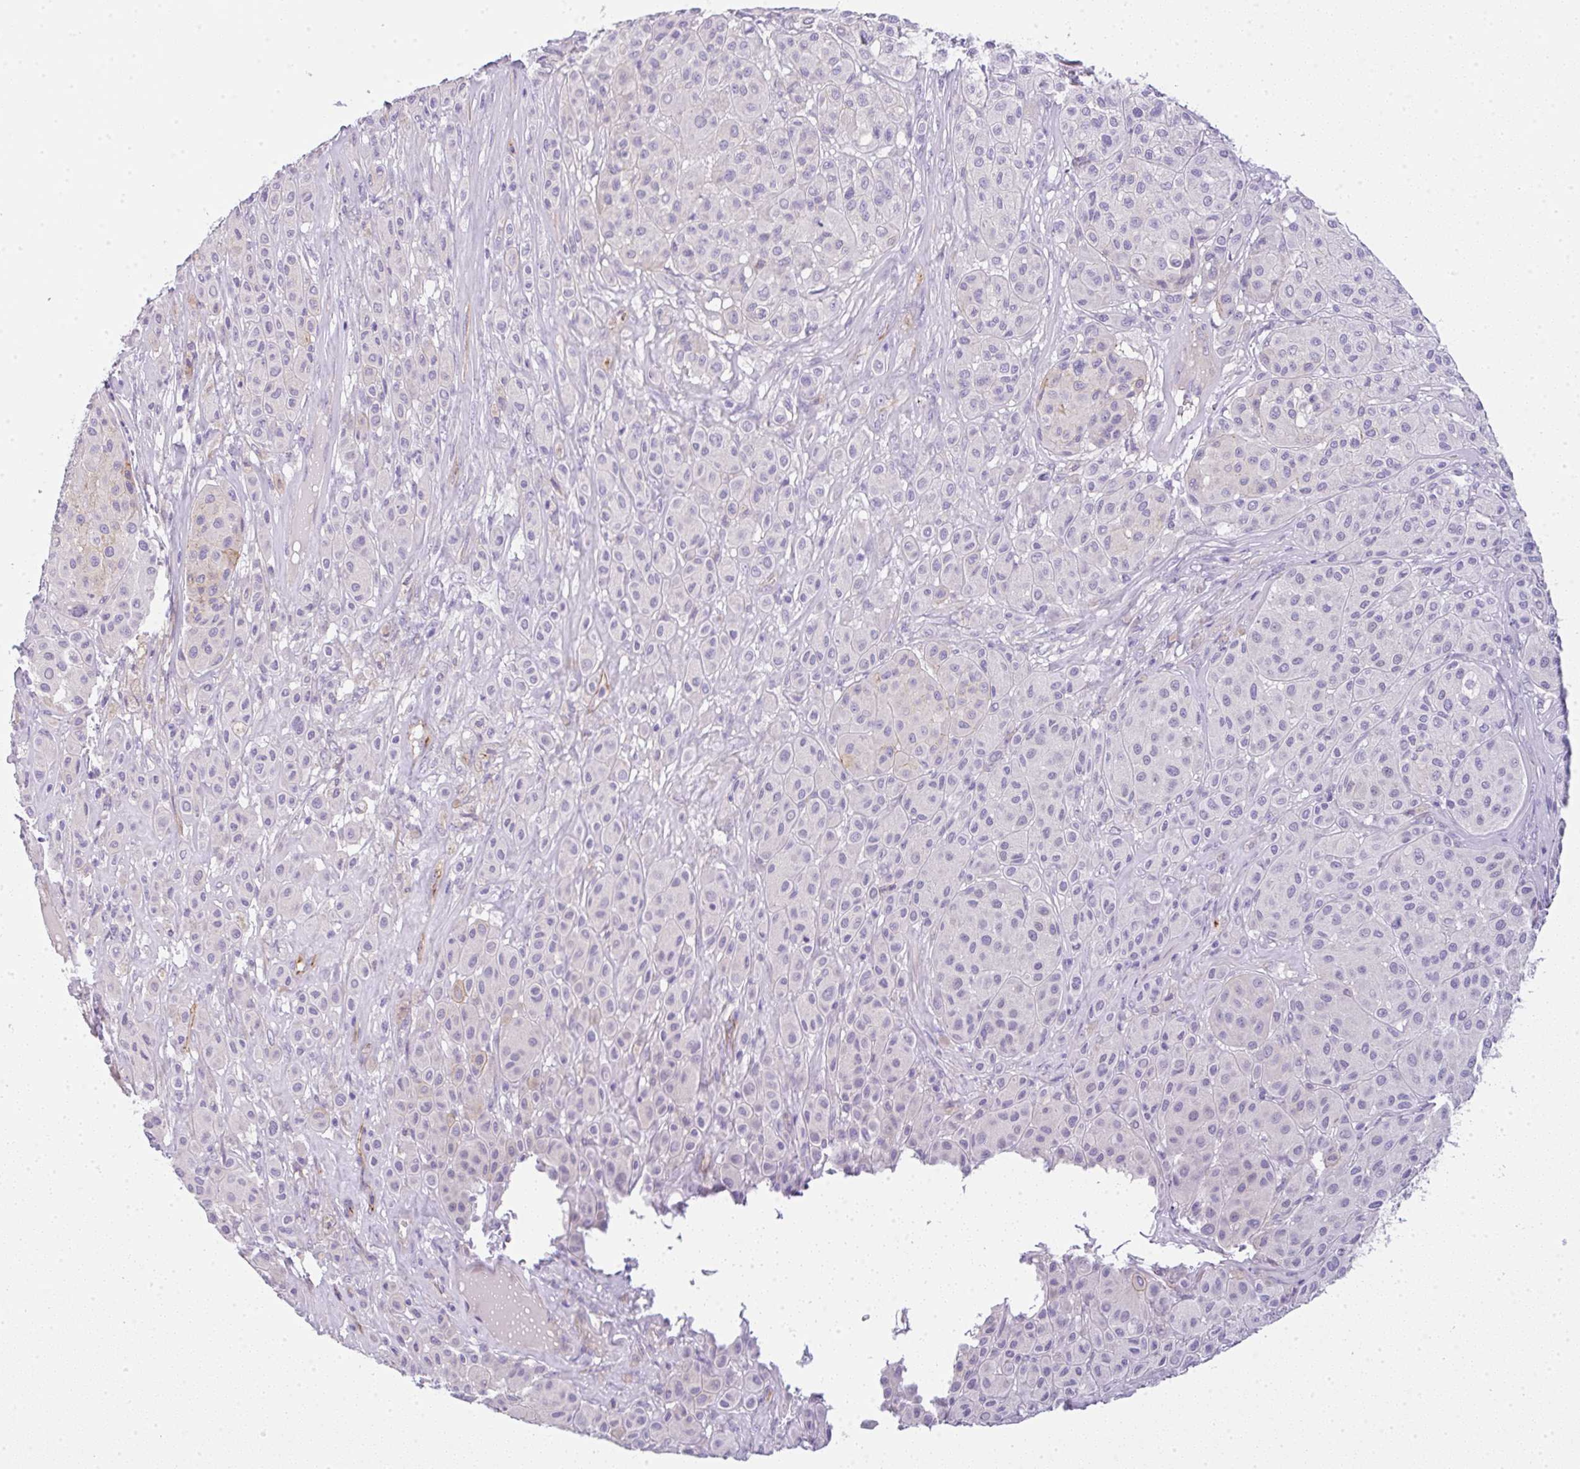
{"staining": {"intensity": "weak", "quantity": "<25%", "location": "cytoplasmic/membranous"}, "tissue": "melanoma", "cell_type": "Tumor cells", "image_type": "cancer", "snomed": [{"axis": "morphology", "description": "Malignant melanoma, Metastatic site"}, {"axis": "topography", "description": "Smooth muscle"}], "caption": "Melanoma stained for a protein using immunohistochemistry demonstrates no expression tumor cells.", "gene": "LPAR4", "patient": {"sex": "male", "age": 41}}